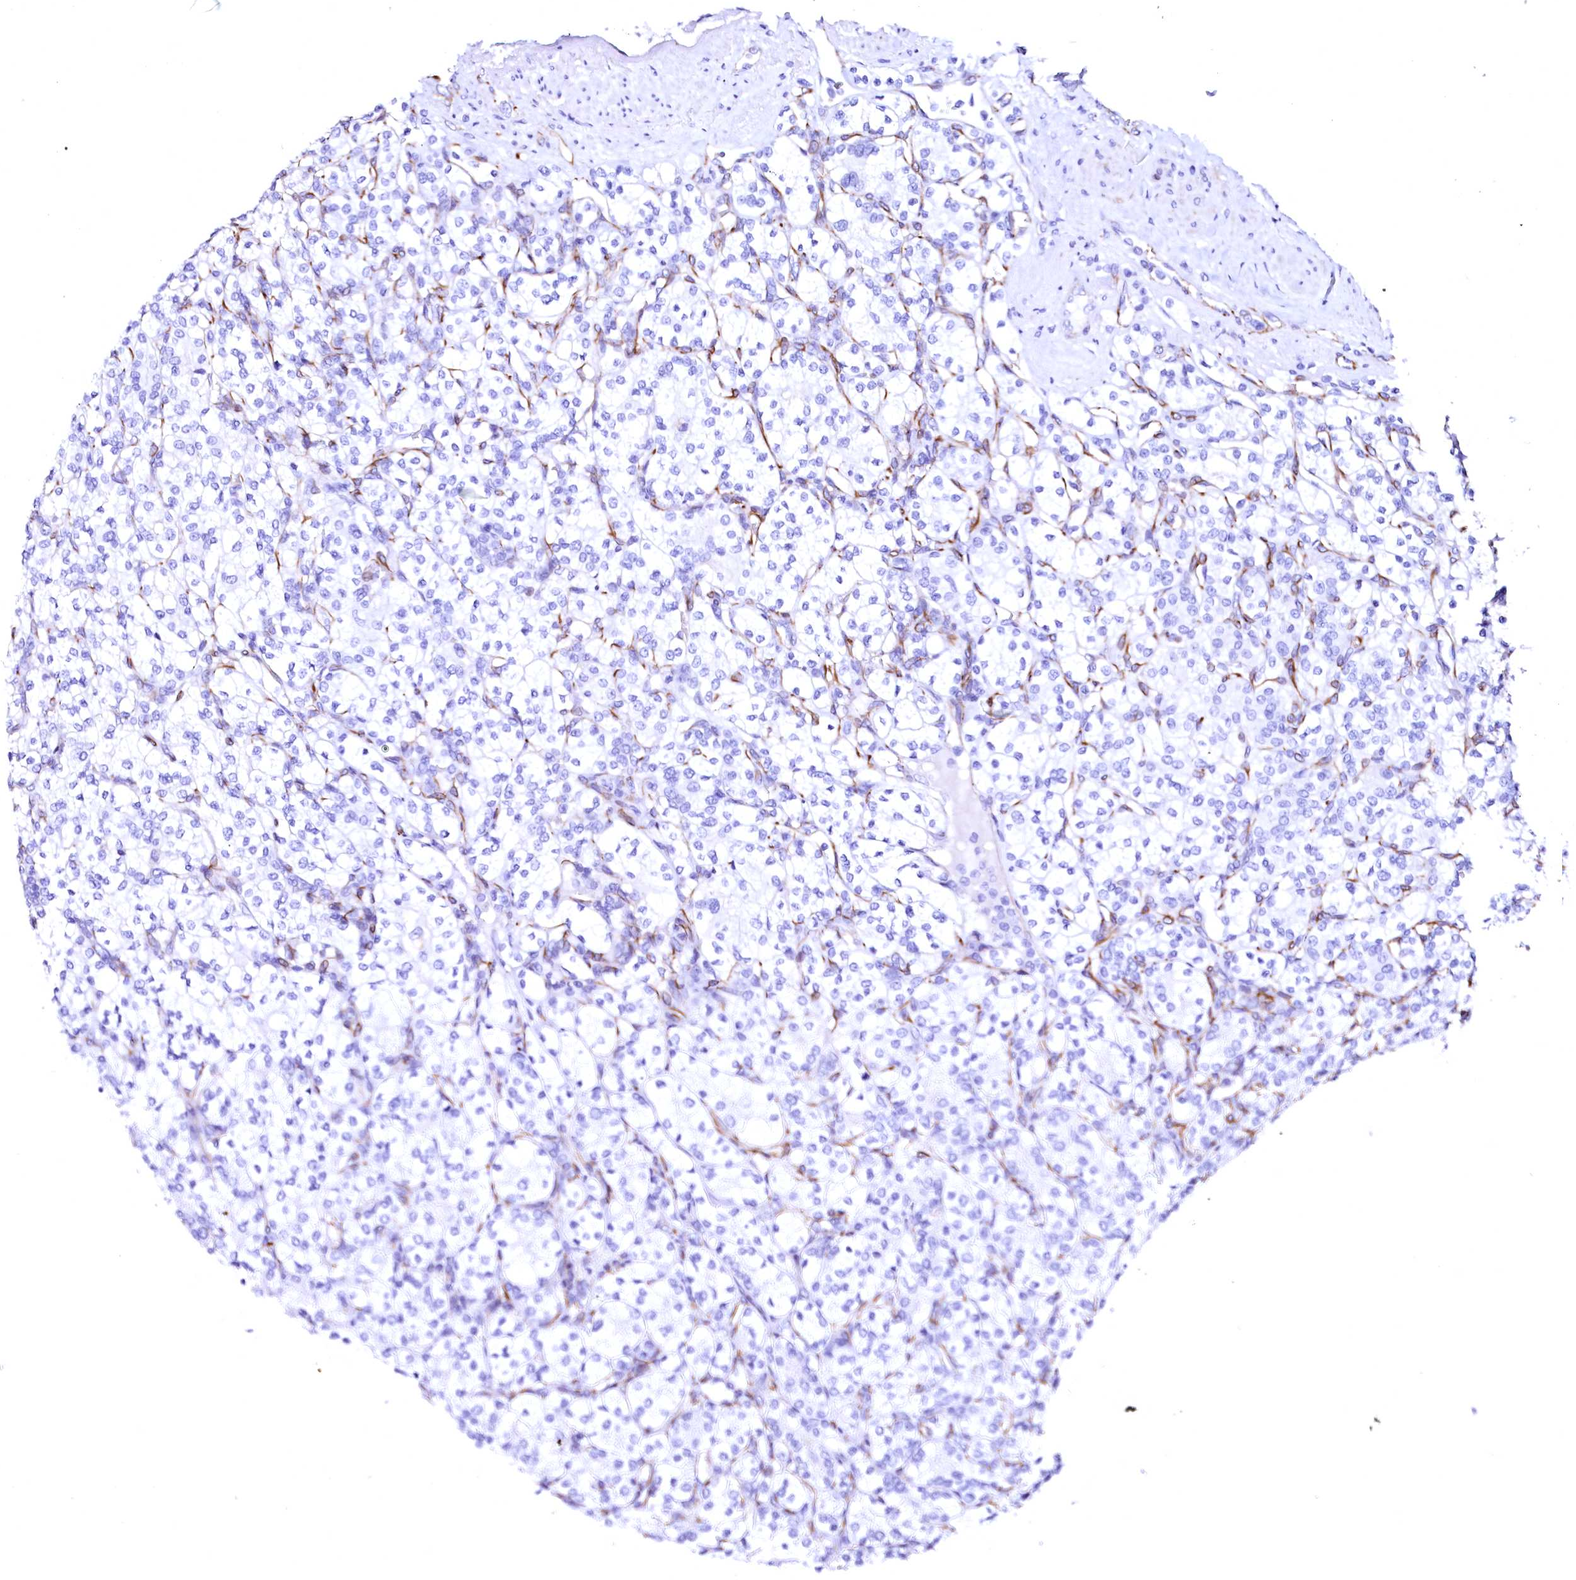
{"staining": {"intensity": "negative", "quantity": "none", "location": "none"}, "tissue": "renal cancer", "cell_type": "Tumor cells", "image_type": "cancer", "snomed": [{"axis": "morphology", "description": "Adenocarcinoma, NOS"}, {"axis": "topography", "description": "Kidney"}], "caption": "High power microscopy photomicrograph of an immunohistochemistry micrograph of renal cancer (adenocarcinoma), revealing no significant positivity in tumor cells.", "gene": "SFR1", "patient": {"sex": "male", "age": 77}}